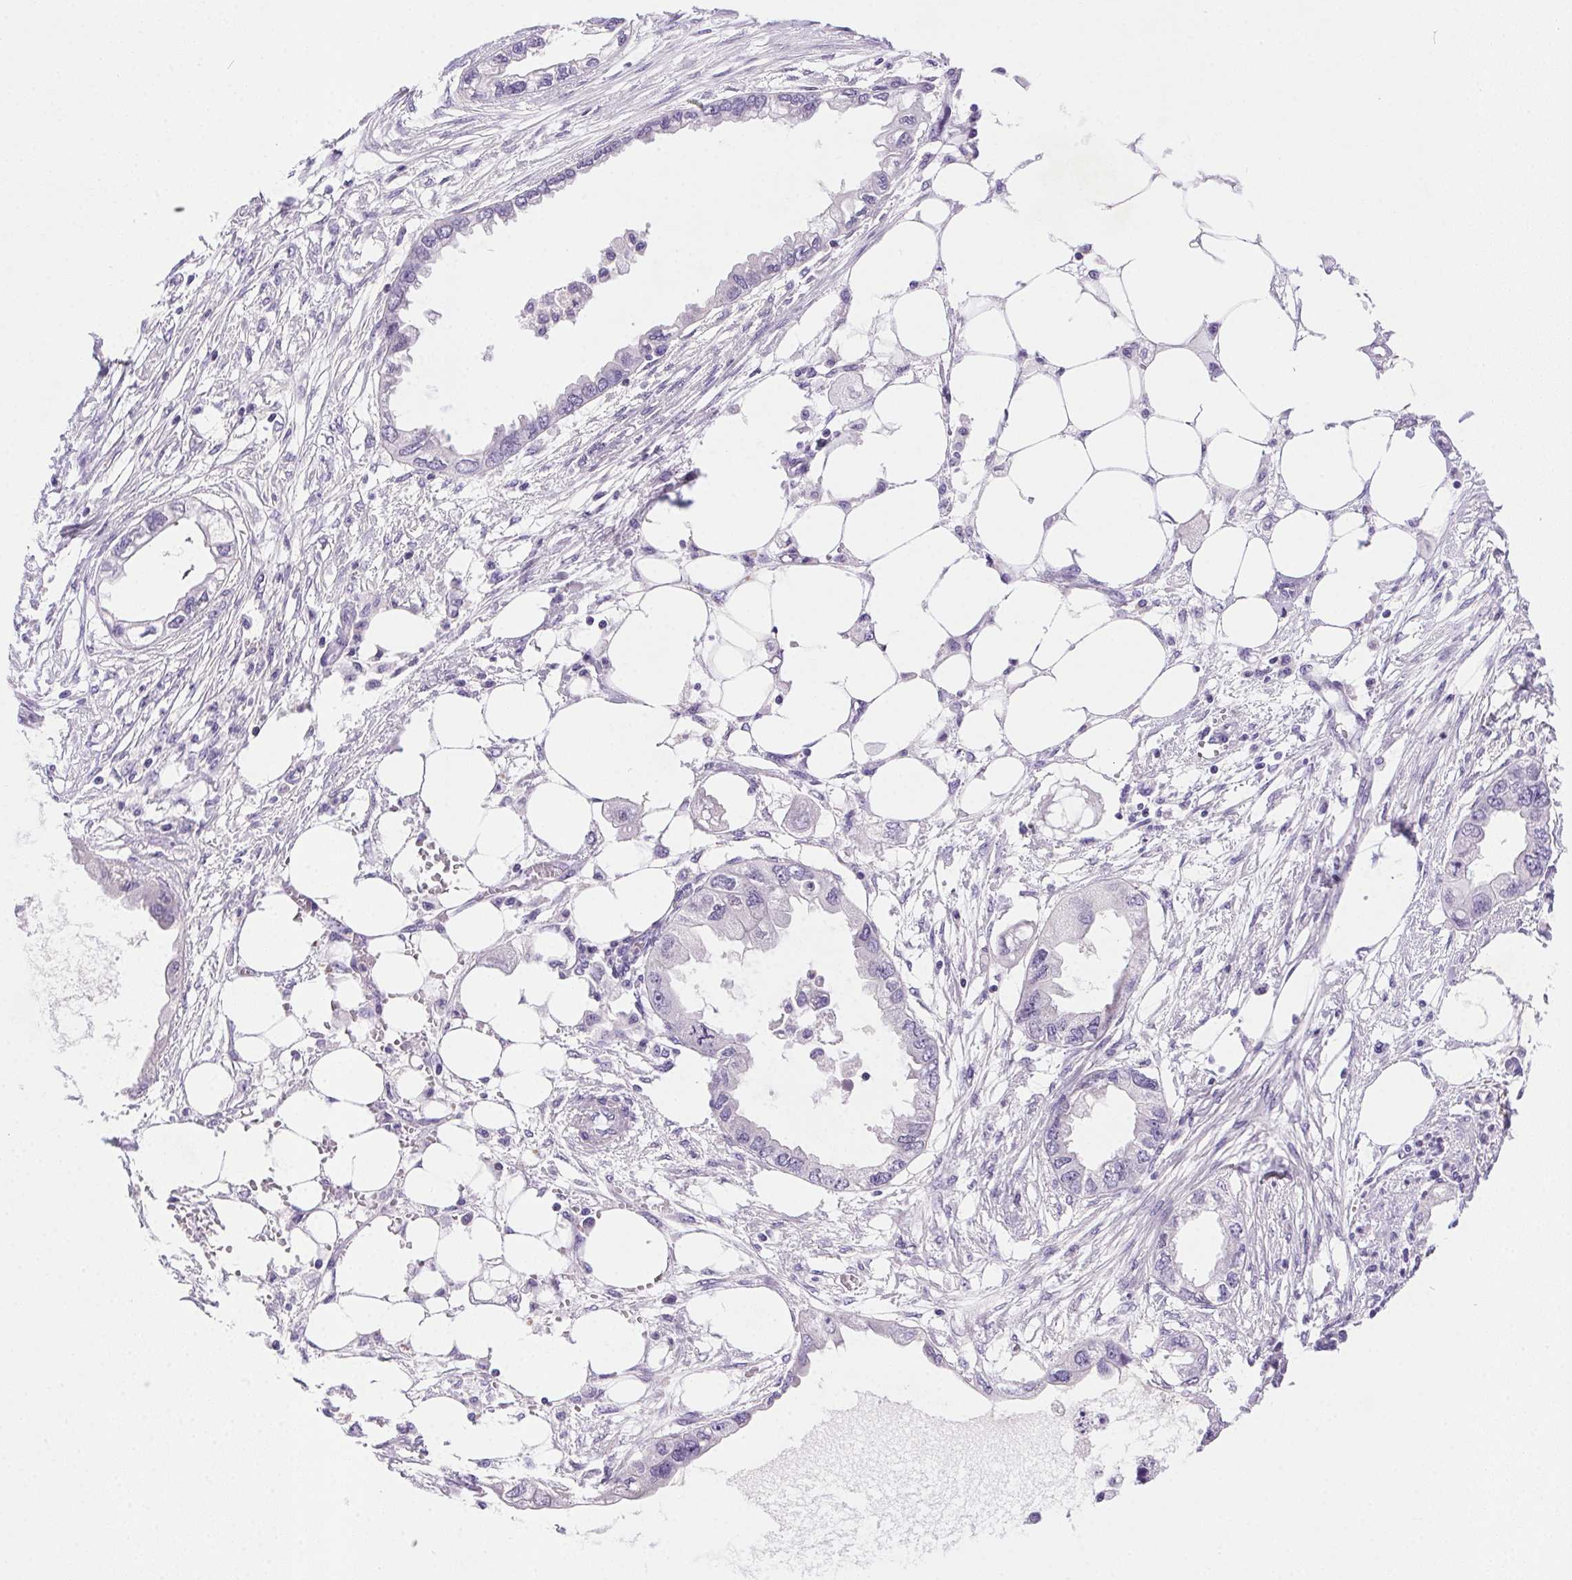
{"staining": {"intensity": "negative", "quantity": "none", "location": "none"}, "tissue": "endometrial cancer", "cell_type": "Tumor cells", "image_type": "cancer", "snomed": [{"axis": "morphology", "description": "Adenocarcinoma, NOS"}, {"axis": "morphology", "description": "Adenocarcinoma, metastatic, NOS"}, {"axis": "topography", "description": "Adipose tissue"}, {"axis": "topography", "description": "Endometrium"}], "caption": "Human endometrial cancer (metastatic adenocarcinoma) stained for a protein using immunohistochemistry (IHC) reveals no expression in tumor cells.", "gene": "SSTR4", "patient": {"sex": "female", "age": 67}}